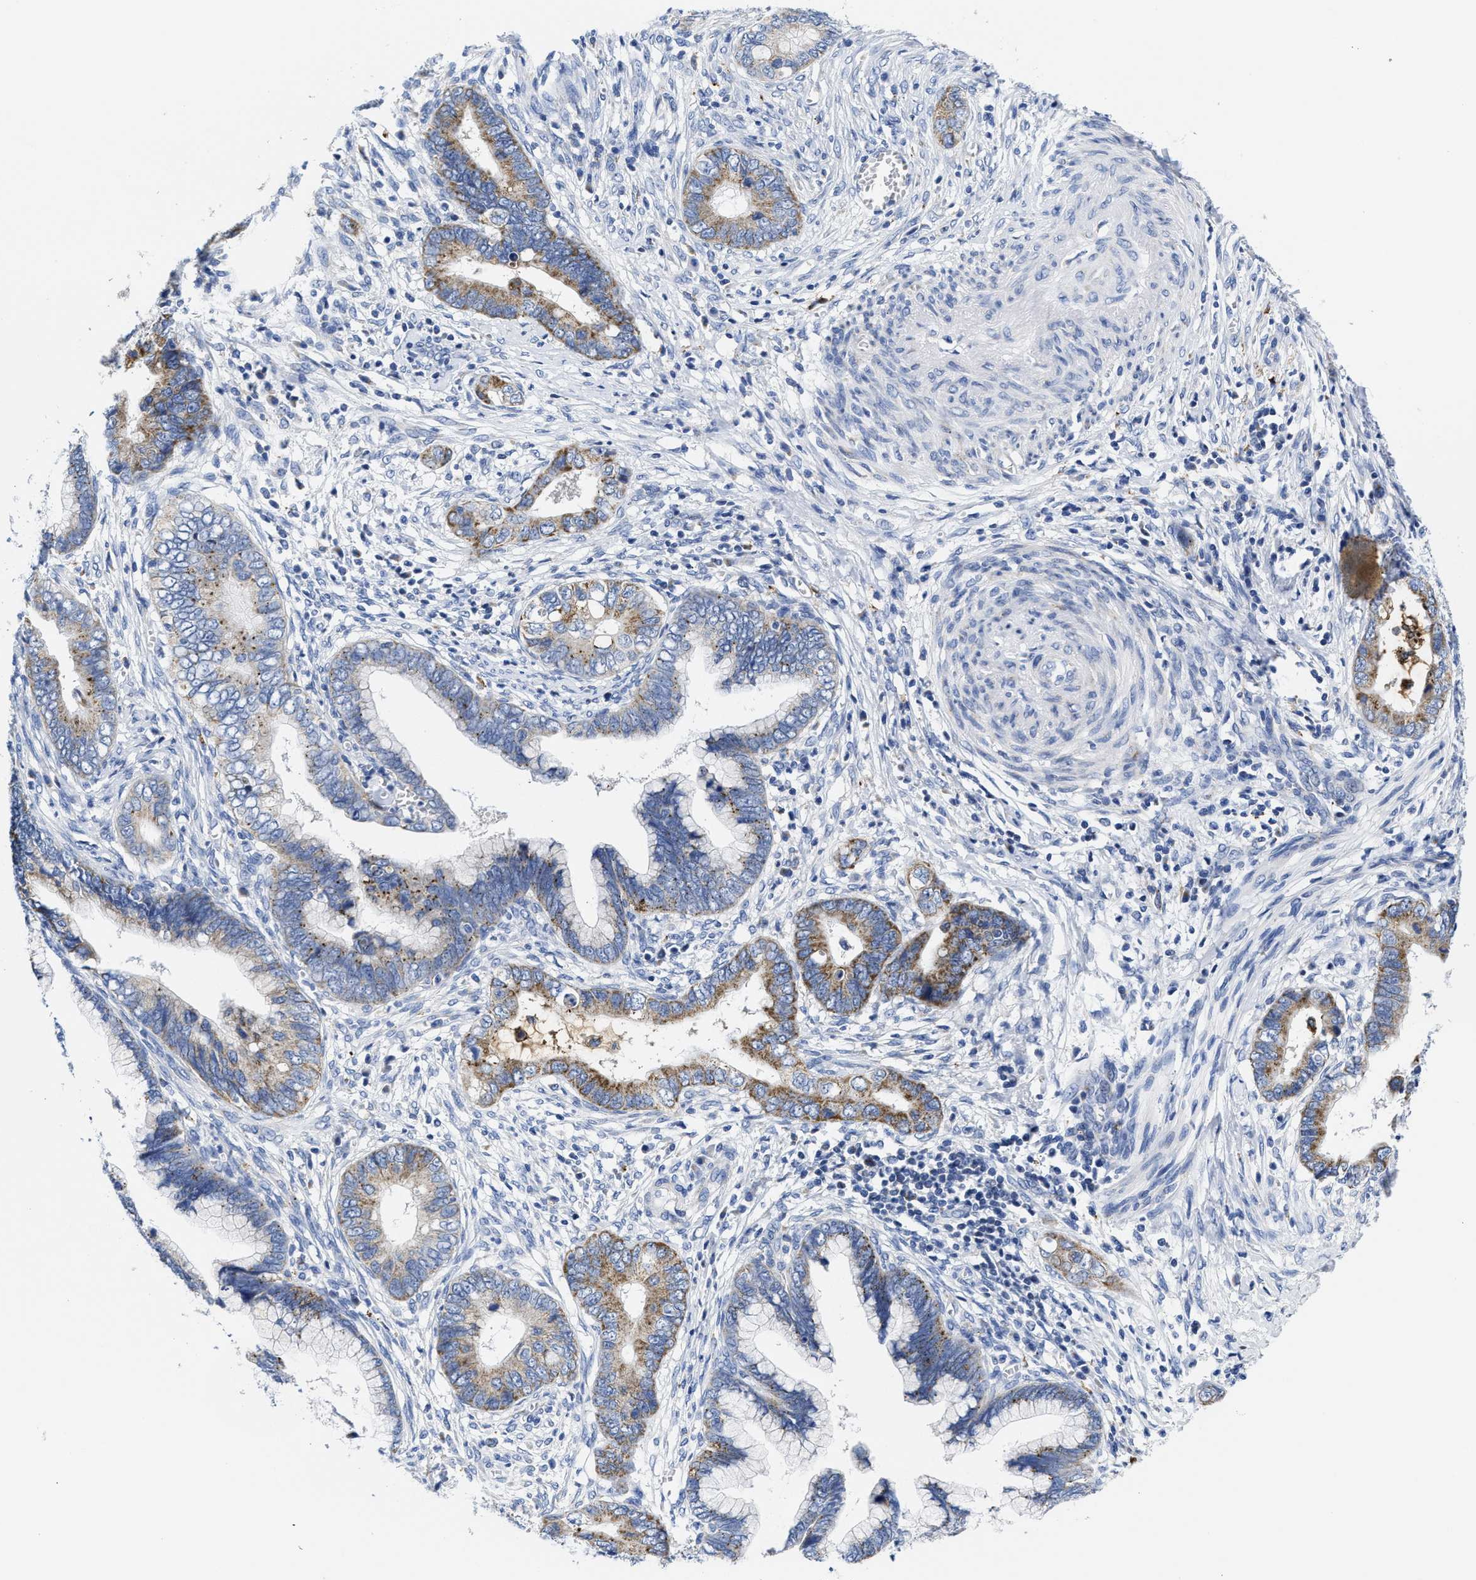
{"staining": {"intensity": "moderate", "quantity": "25%-75%", "location": "cytoplasmic/membranous"}, "tissue": "cervical cancer", "cell_type": "Tumor cells", "image_type": "cancer", "snomed": [{"axis": "morphology", "description": "Adenocarcinoma, NOS"}, {"axis": "topography", "description": "Cervix"}], "caption": "Cervical cancer (adenocarcinoma) stained with IHC demonstrates moderate cytoplasmic/membranous staining in approximately 25%-75% of tumor cells. (Brightfield microscopy of DAB IHC at high magnification).", "gene": "TBRG4", "patient": {"sex": "female", "age": 44}}